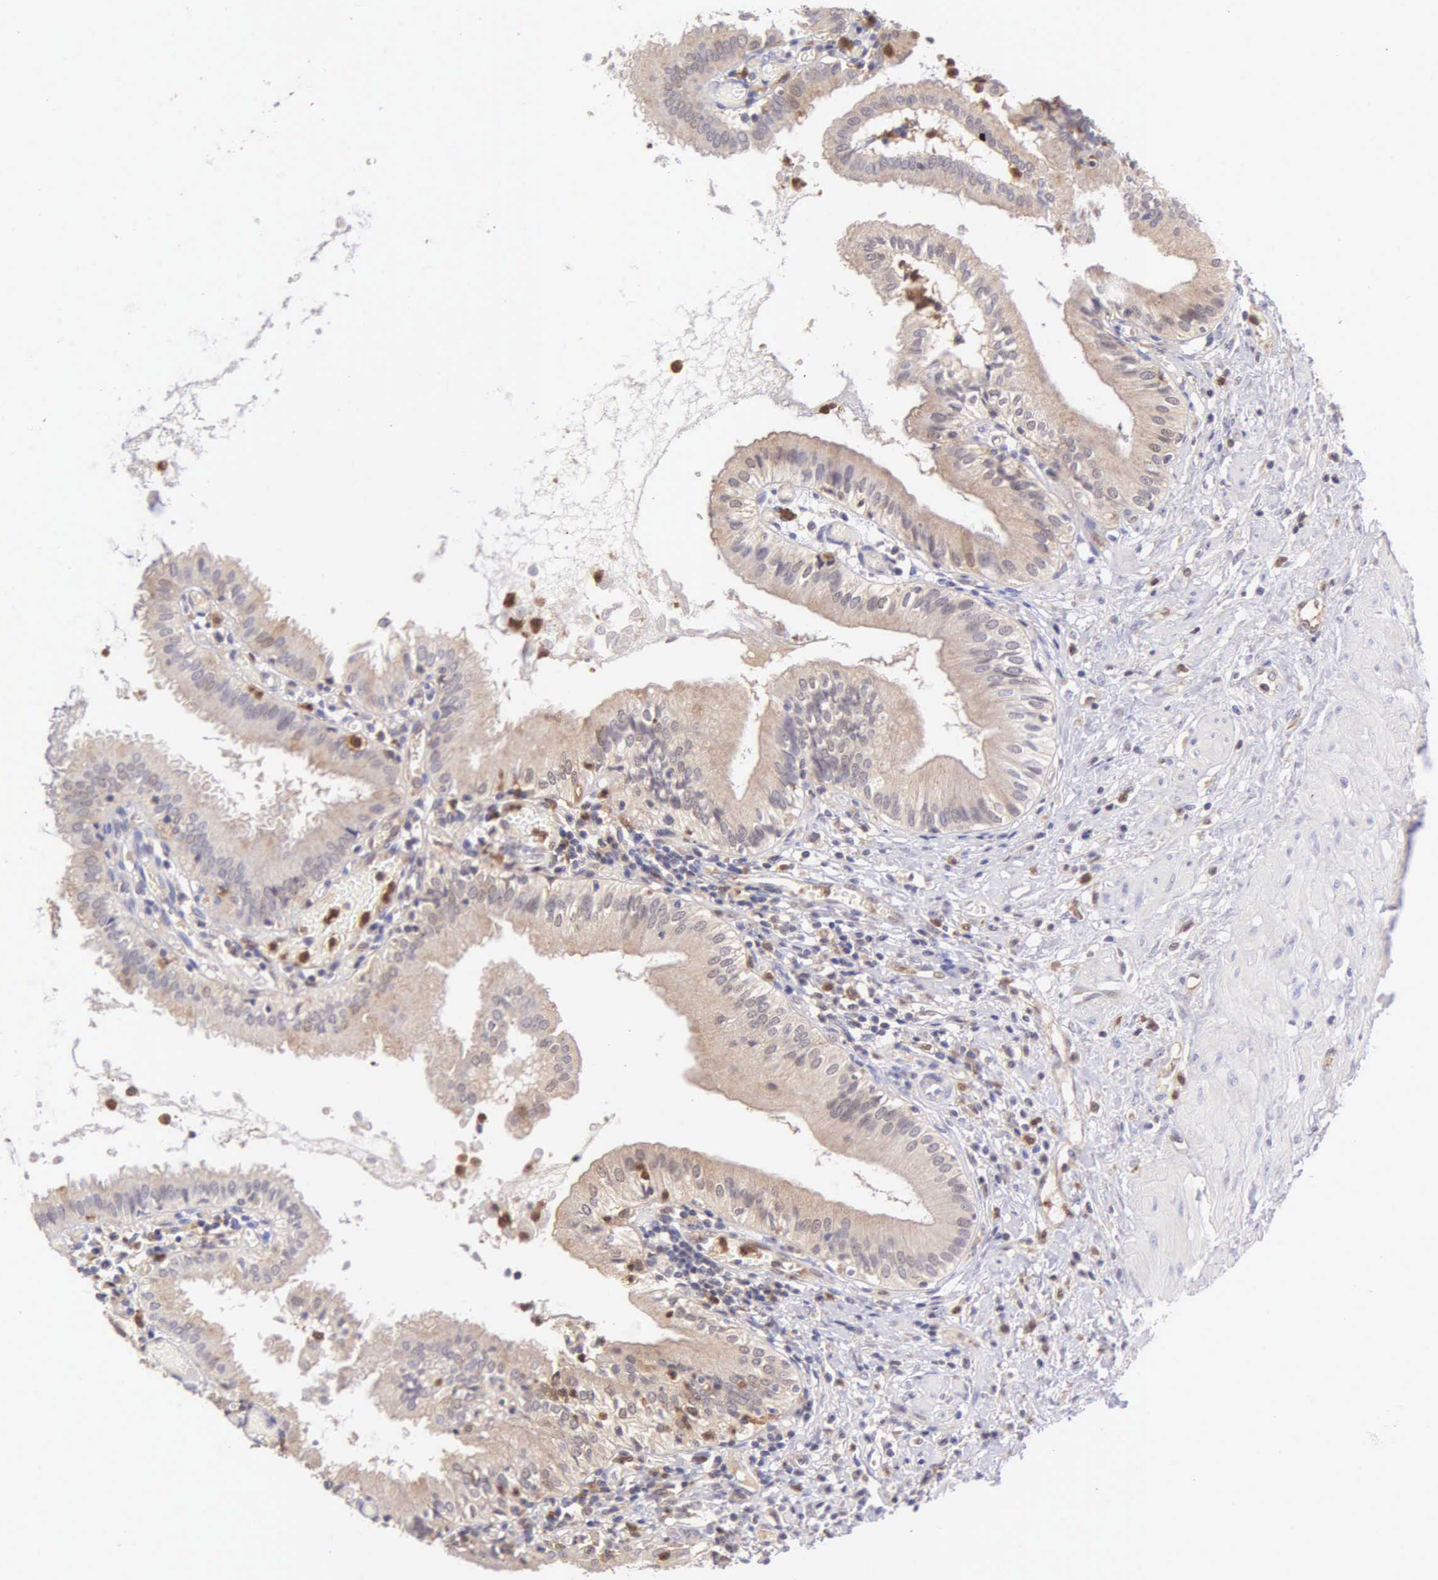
{"staining": {"intensity": "weak", "quantity": ">75%", "location": "cytoplasmic/membranous"}, "tissue": "gallbladder", "cell_type": "Glandular cells", "image_type": "normal", "snomed": [{"axis": "morphology", "description": "Normal tissue, NOS"}, {"axis": "topography", "description": "Gallbladder"}], "caption": "Gallbladder stained with a brown dye exhibits weak cytoplasmic/membranous positive staining in approximately >75% of glandular cells.", "gene": "BID", "patient": {"sex": "male", "age": 58}}